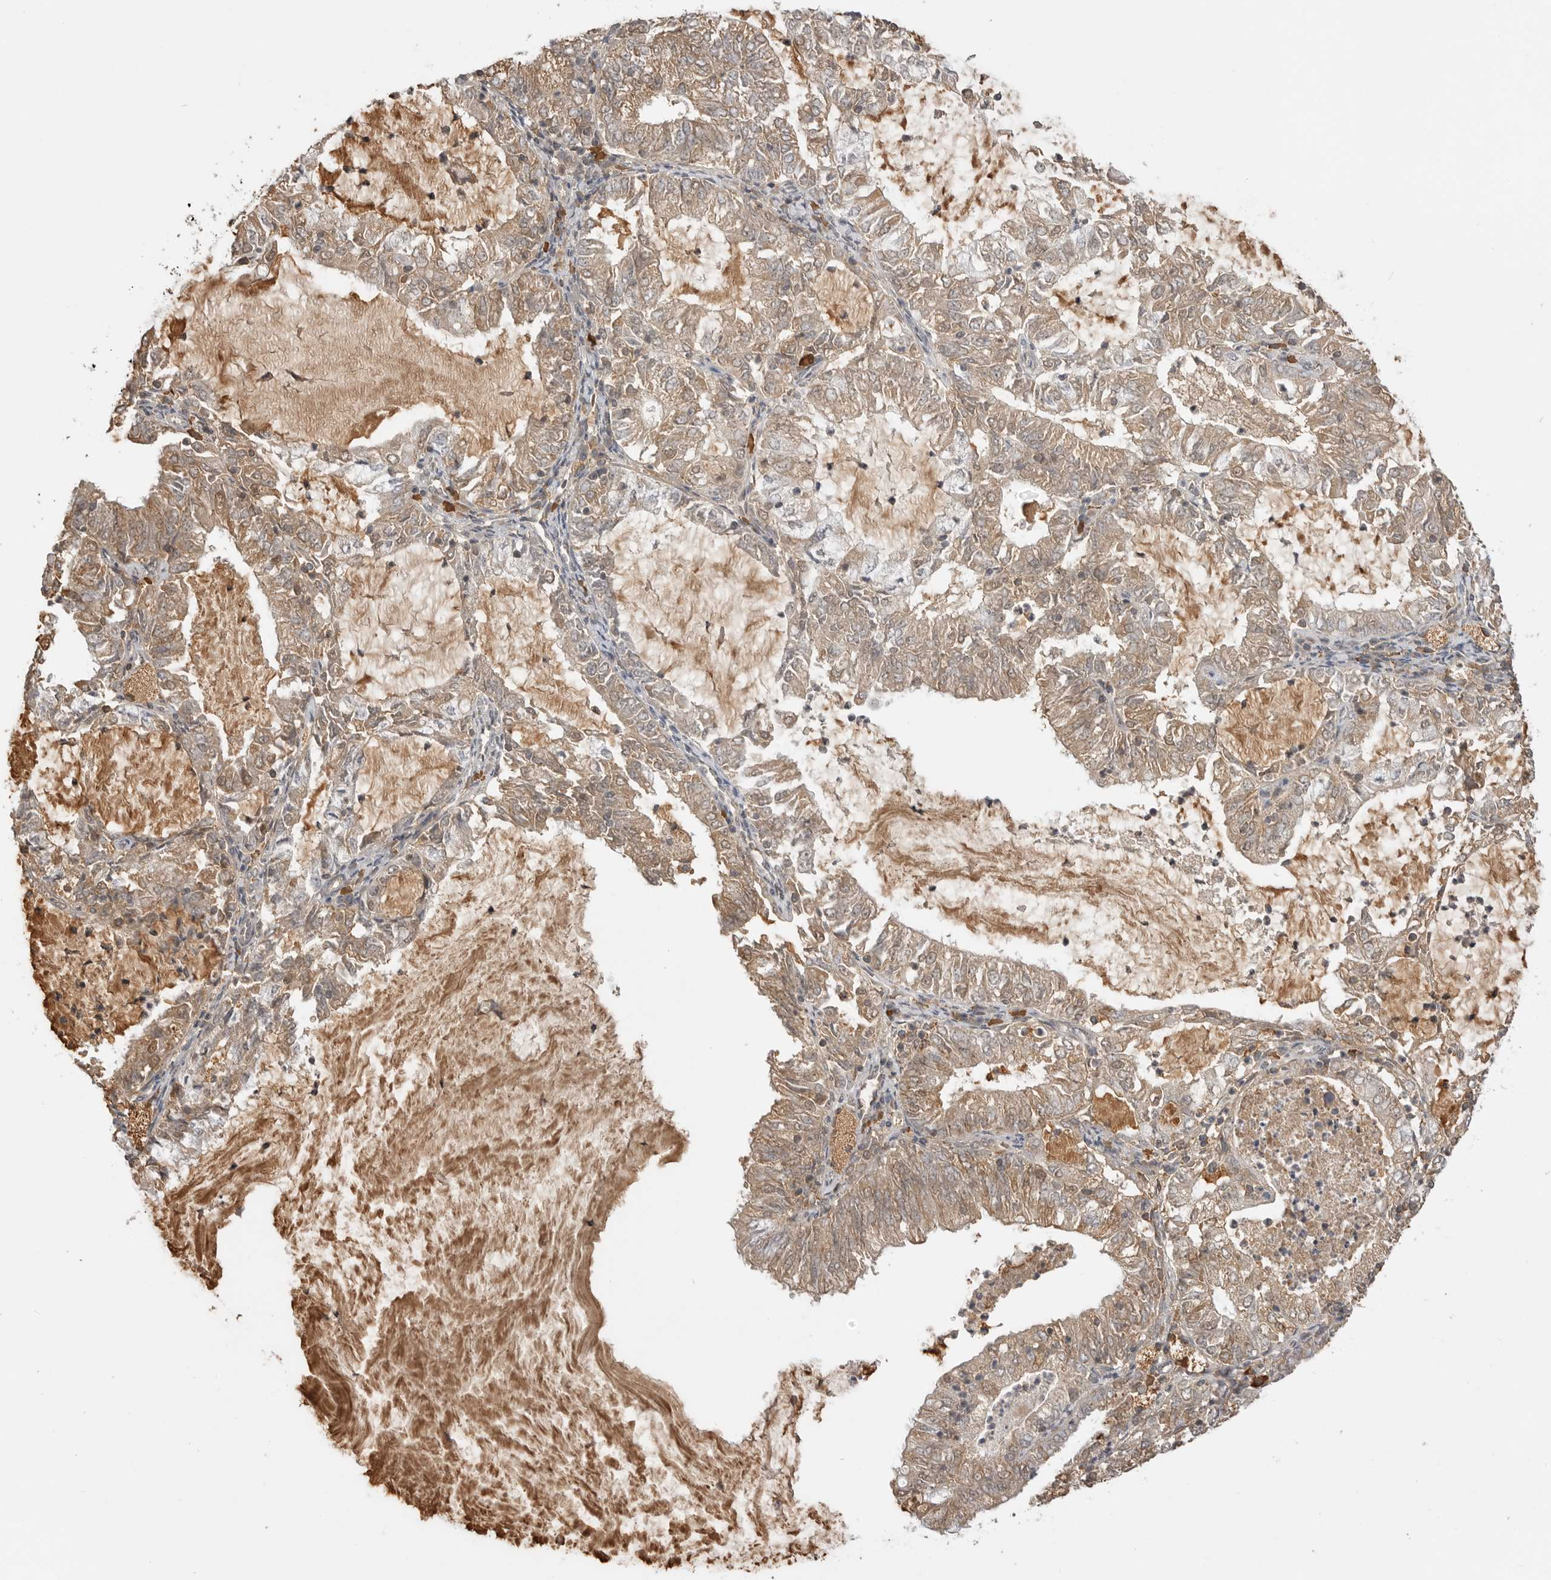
{"staining": {"intensity": "moderate", "quantity": ">75%", "location": "cytoplasmic/membranous"}, "tissue": "endometrial cancer", "cell_type": "Tumor cells", "image_type": "cancer", "snomed": [{"axis": "morphology", "description": "Adenocarcinoma, NOS"}, {"axis": "topography", "description": "Endometrium"}], "caption": "Human endometrial cancer stained with a brown dye displays moderate cytoplasmic/membranous positive positivity in about >75% of tumor cells.", "gene": "ASPSCR1", "patient": {"sex": "female", "age": 57}}